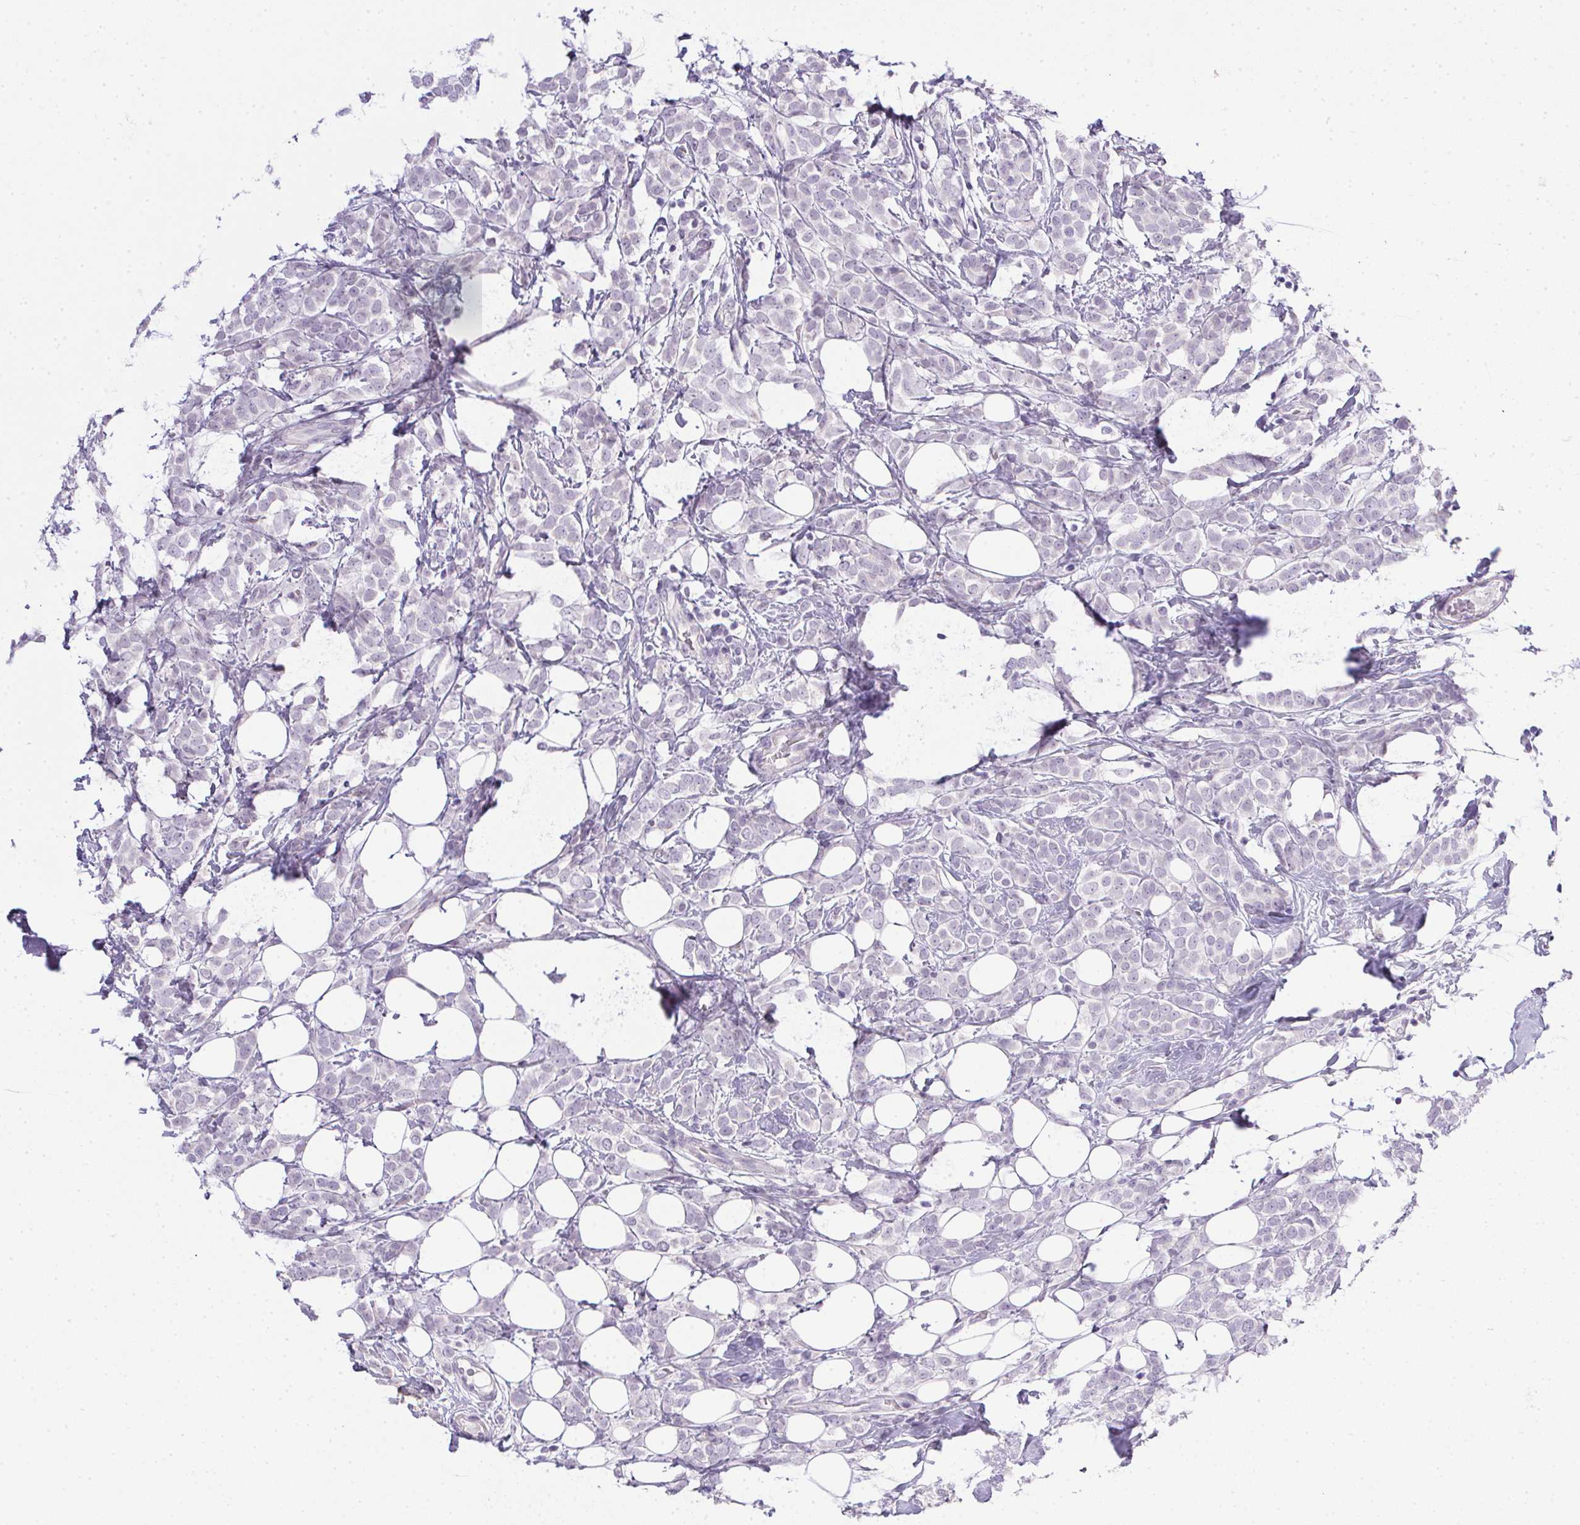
{"staining": {"intensity": "negative", "quantity": "none", "location": "none"}, "tissue": "breast cancer", "cell_type": "Tumor cells", "image_type": "cancer", "snomed": [{"axis": "morphology", "description": "Lobular carcinoma"}, {"axis": "topography", "description": "Breast"}], "caption": "Image shows no protein staining in tumor cells of breast lobular carcinoma tissue.", "gene": "PRL", "patient": {"sex": "female", "age": 49}}